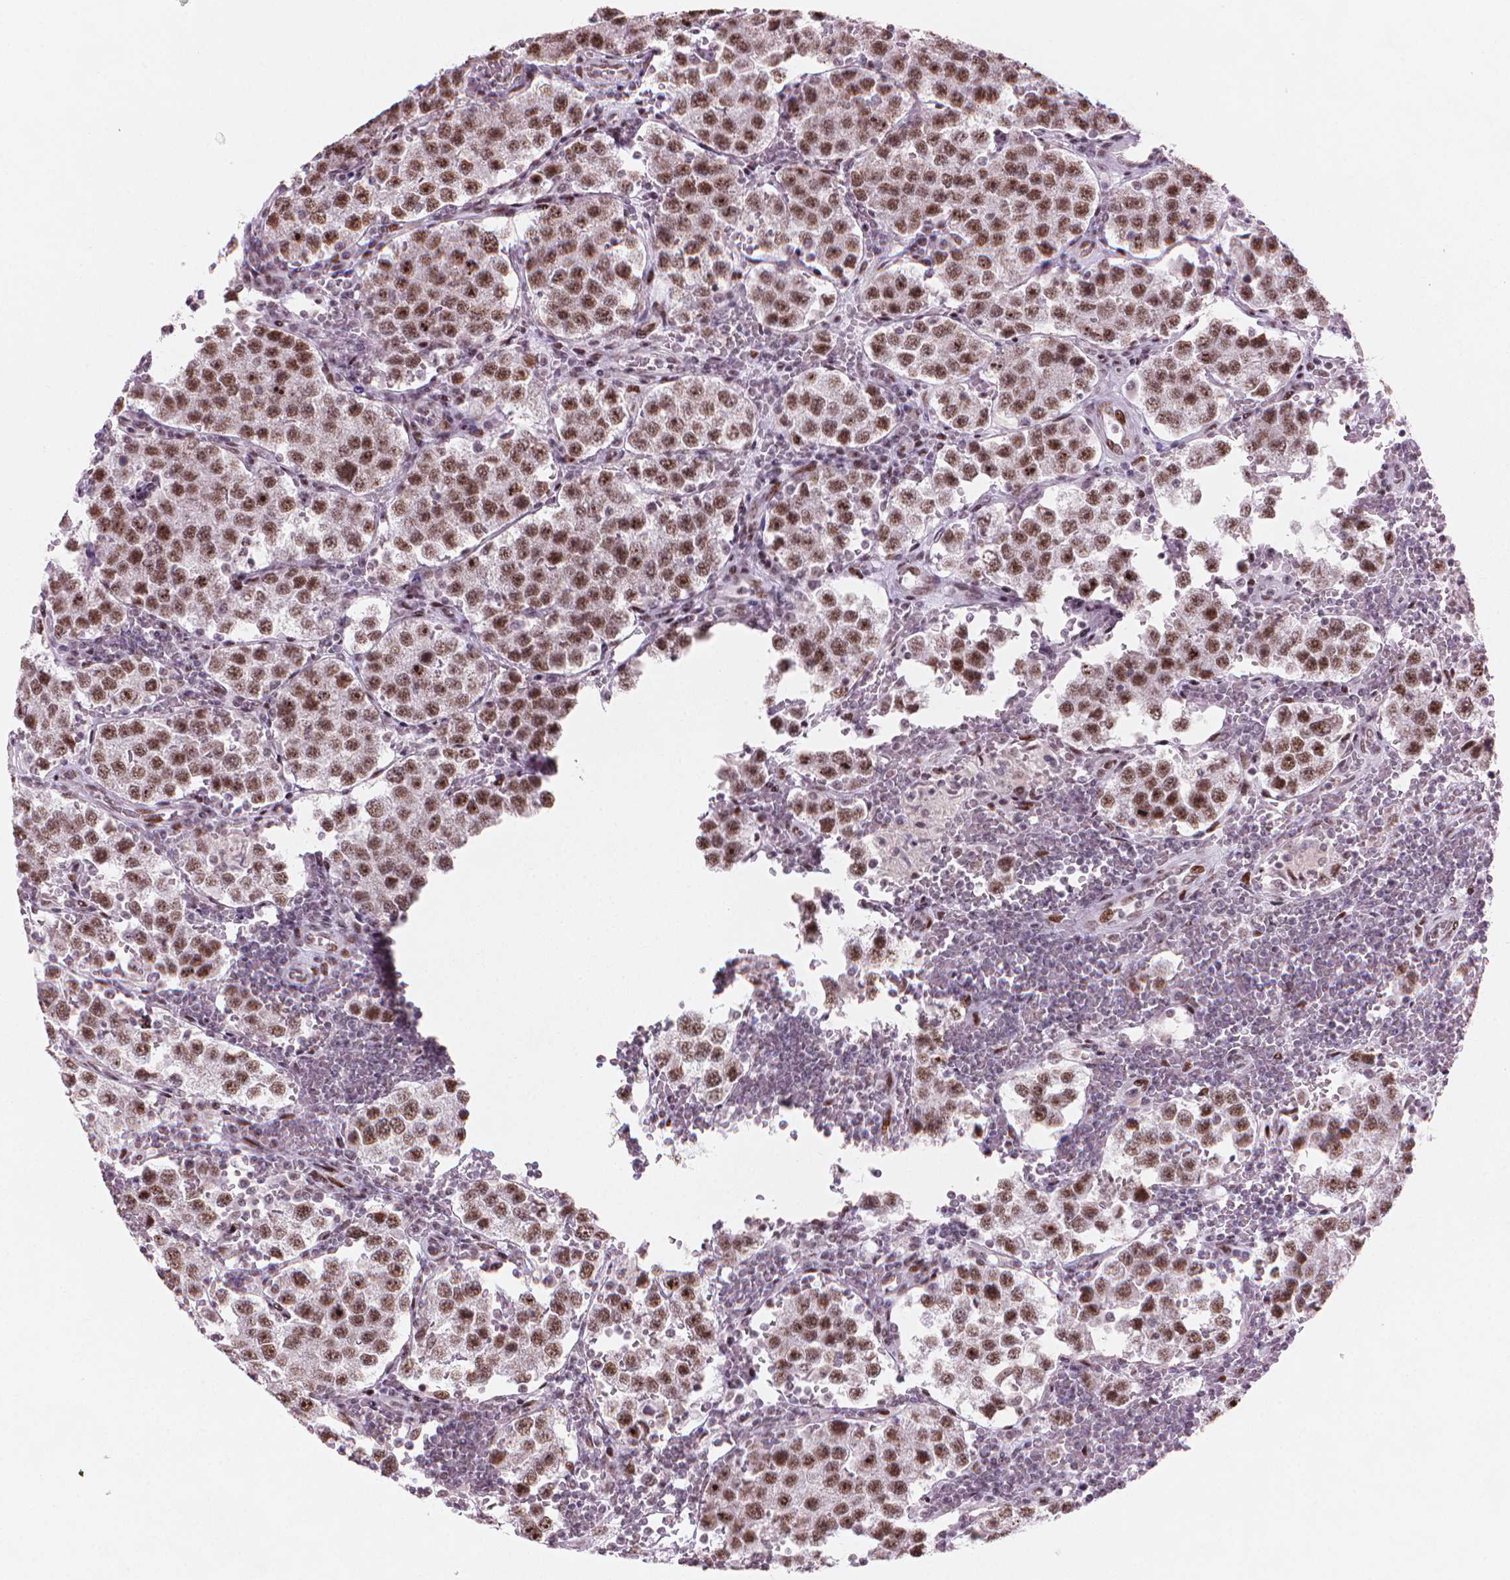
{"staining": {"intensity": "moderate", "quantity": ">75%", "location": "nuclear"}, "tissue": "testis cancer", "cell_type": "Tumor cells", "image_type": "cancer", "snomed": [{"axis": "morphology", "description": "Seminoma, NOS"}, {"axis": "topography", "description": "Testis"}], "caption": "This image demonstrates immunohistochemistry staining of testis seminoma, with medium moderate nuclear expression in about >75% of tumor cells.", "gene": "HES7", "patient": {"sex": "male", "age": 37}}